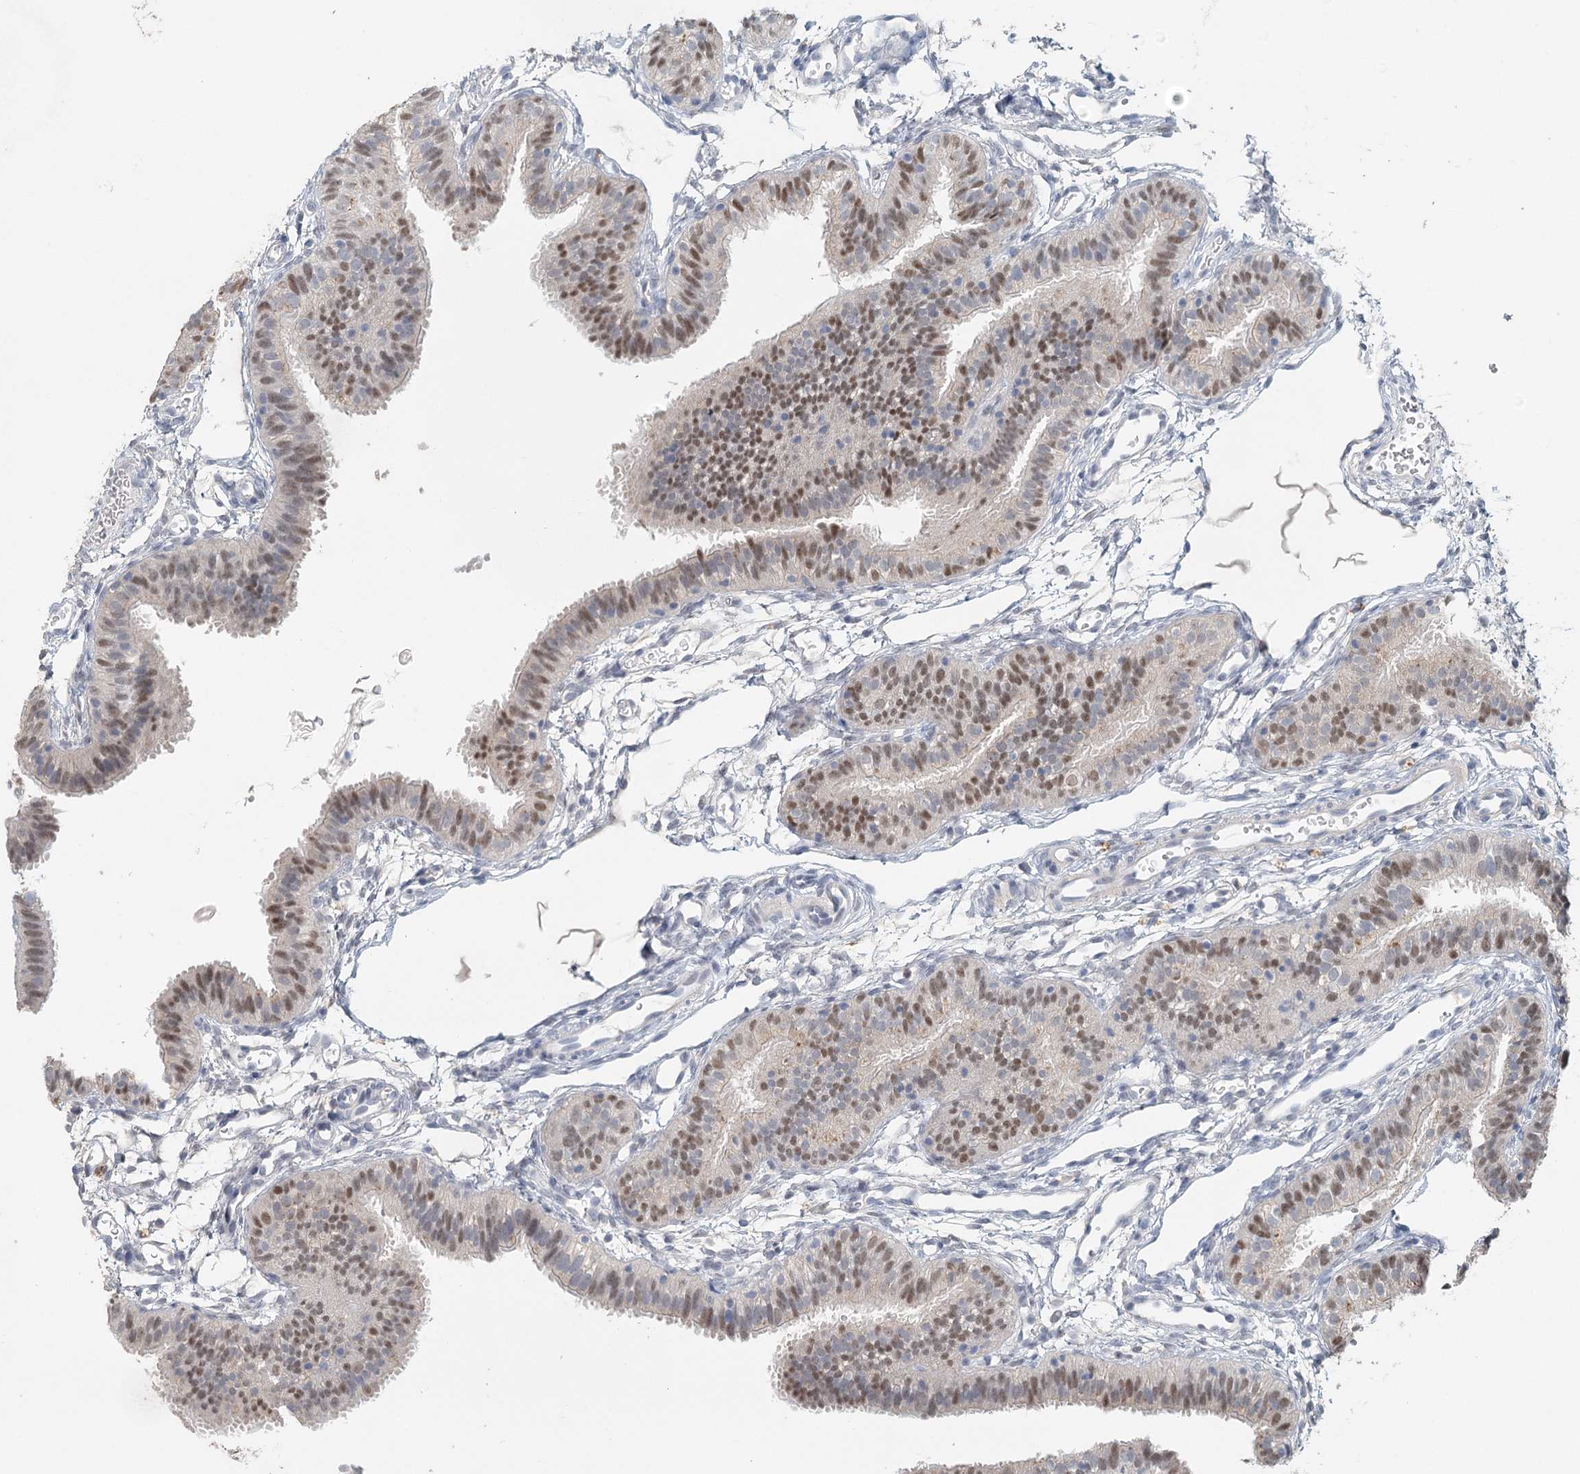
{"staining": {"intensity": "moderate", "quantity": "25%-75%", "location": "nuclear"}, "tissue": "fallopian tube", "cell_type": "Glandular cells", "image_type": "normal", "snomed": [{"axis": "morphology", "description": "Normal tissue, NOS"}, {"axis": "topography", "description": "Fallopian tube"}], "caption": "Immunohistochemical staining of benign human fallopian tube shows medium levels of moderate nuclear positivity in approximately 25%-75% of glandular cells.", "gene": "ADK", "patient": {"sex": "female", "age": 35}}